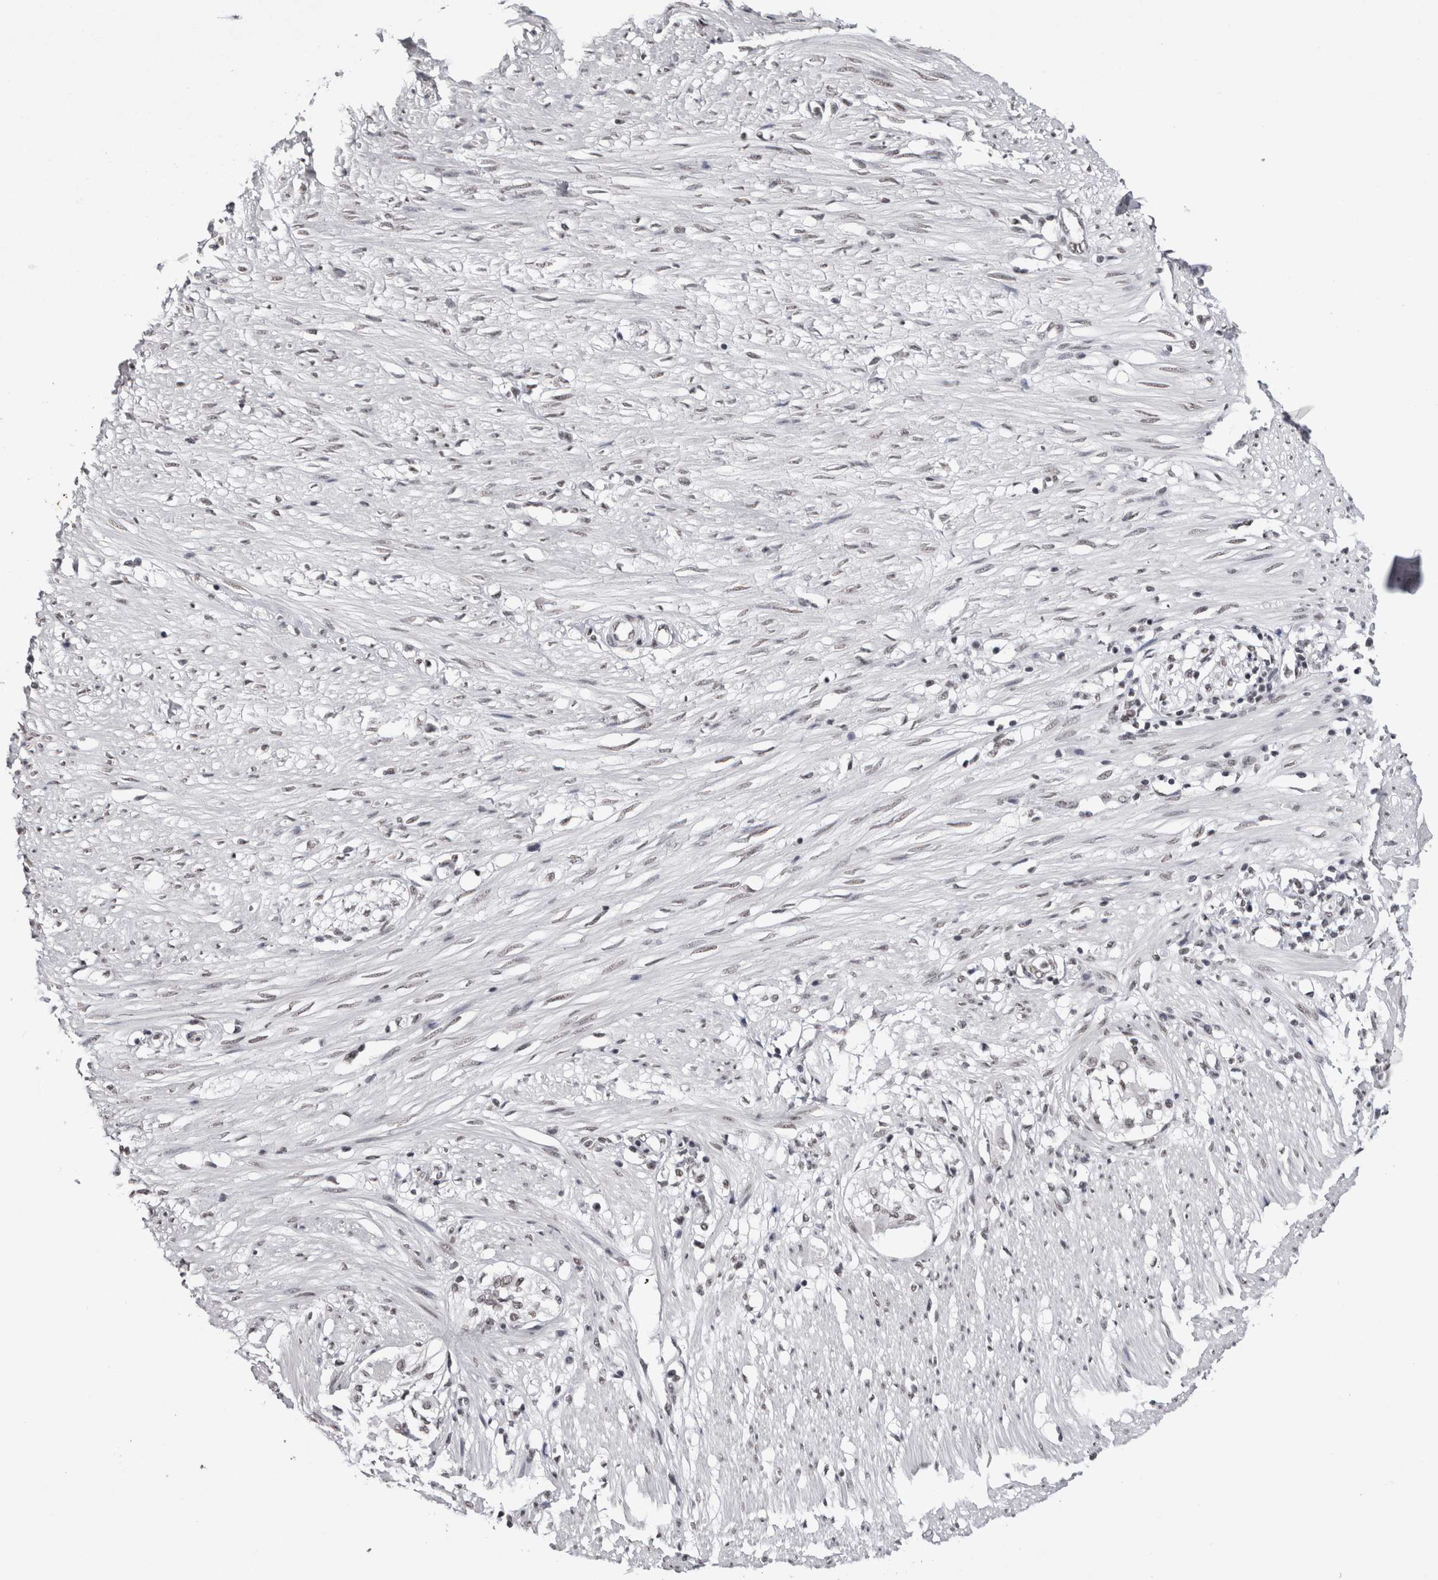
{"staining": {"intensity": "weak", "quantity": ">75%", "location": "nuclear"}, "tissue": "soft tissue", "cell_type": "Fibroblasts", "image_type": "normal", "snomed": [{"axis": "morphology", "description": "Normal tissue, NOS"}, {"axis": "morphology", "description": "Adenocarcinoma, NOS"}, {"axis": "topography", "description": "Colon"}, {"axis": "topography", "description": "Peripheral nerve tissue"}], "caption": "Benign soft tissue demonstrates weak nuclear positivity in about >75% of fibroblasts.", "gene": "SMC1A", "patient": {"sex": "male", "age": 14}}